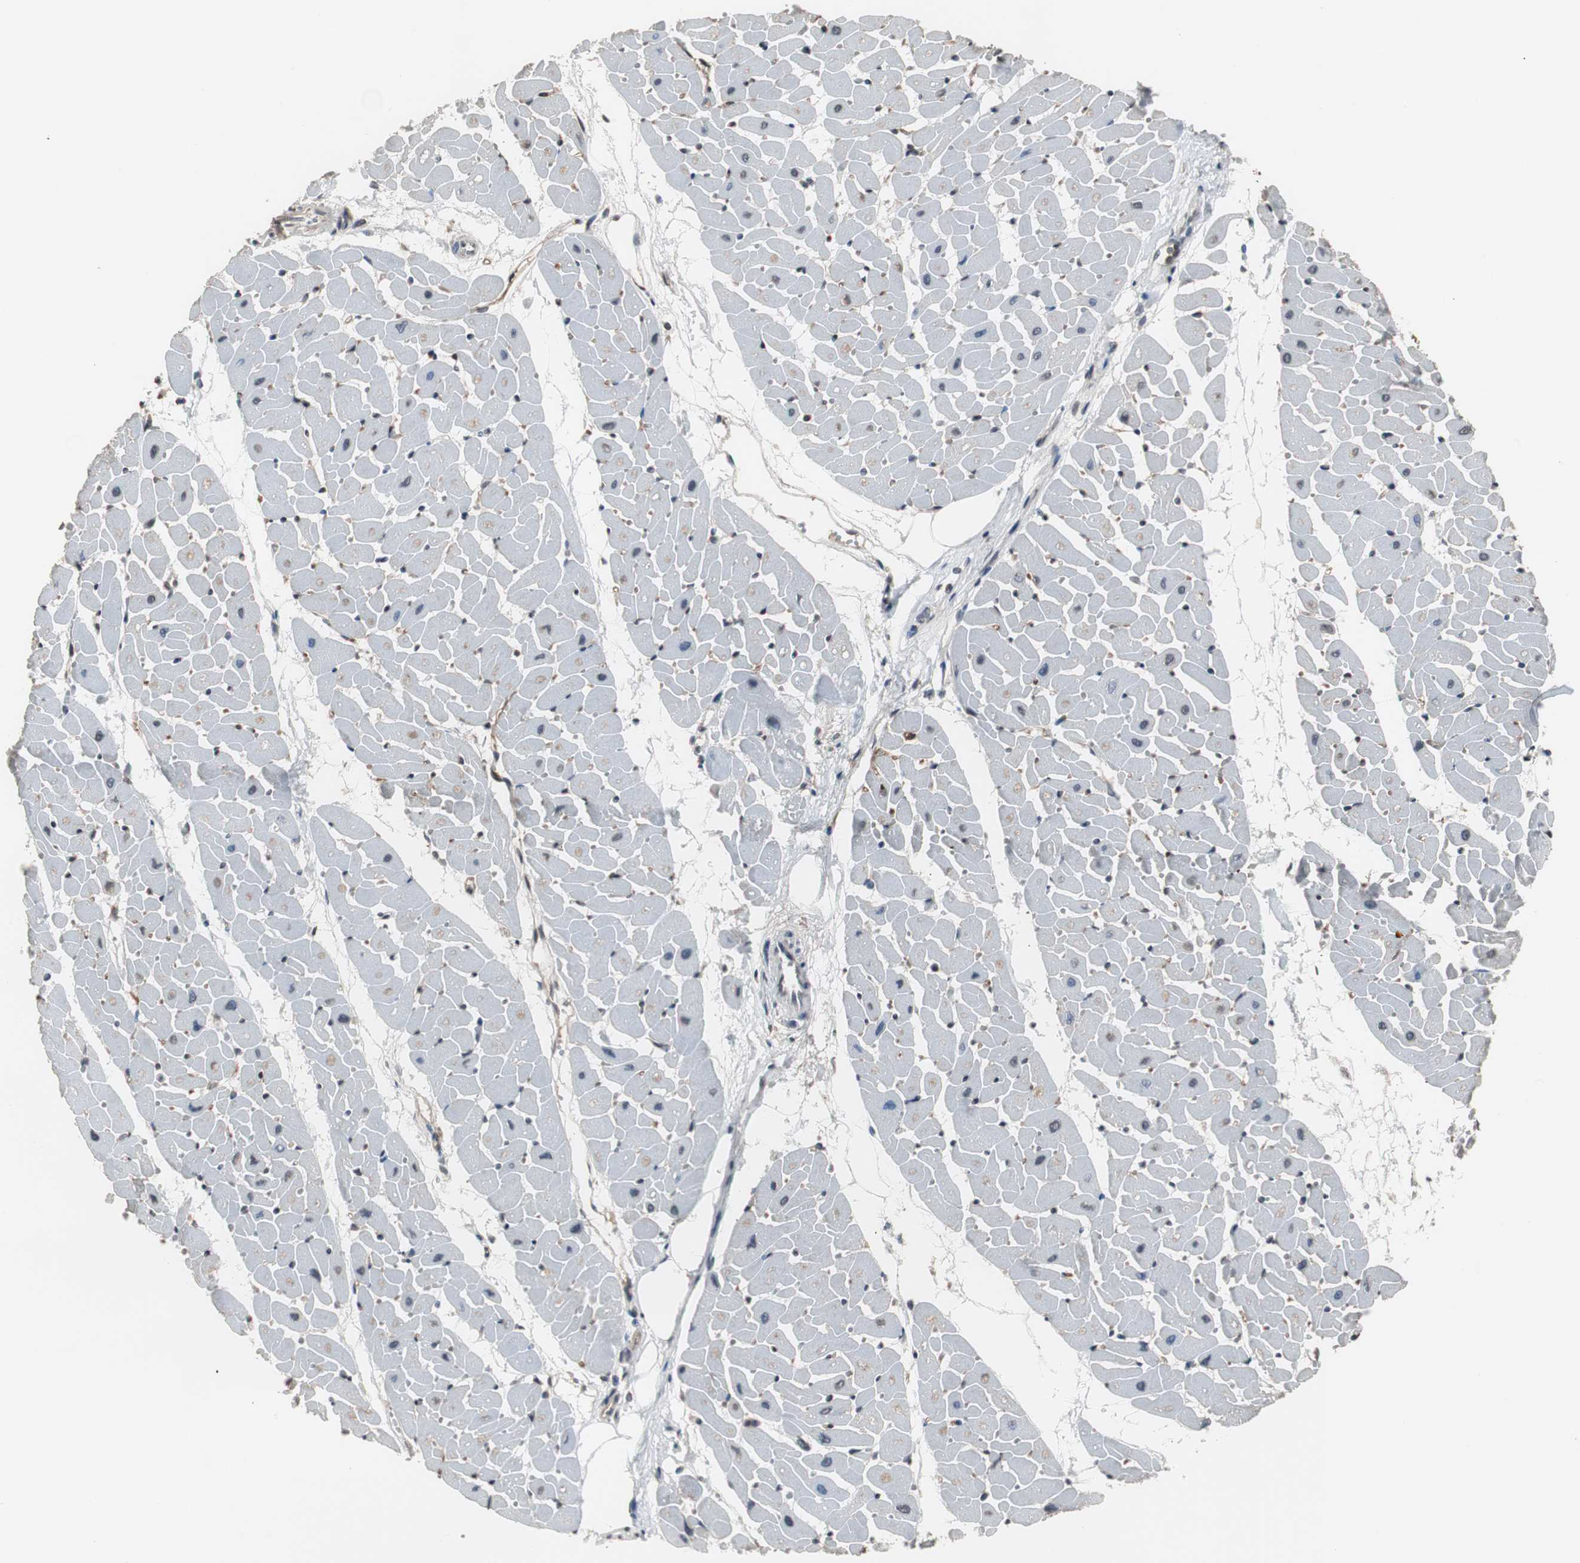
{"staining": {"intensity": "weak", "quantity": "<25%", "location": "cytoplasmic/membranous"}, "tissue": "heart muscle", "cell_type": "Cardiomyocytes", "image_type": "normal", "snomed": [{"axis": "morphology", "description": "Normal tissue, NOS"}, {"axis": "topography", "description": "Heart"}], "caption": "This is an immunohistochemistry micrograph of normal human heart muscle. There is no positivity in cardiomyocytes.", "gene": "TOP2A", "patient": {"sex": "female", "age": 19}}